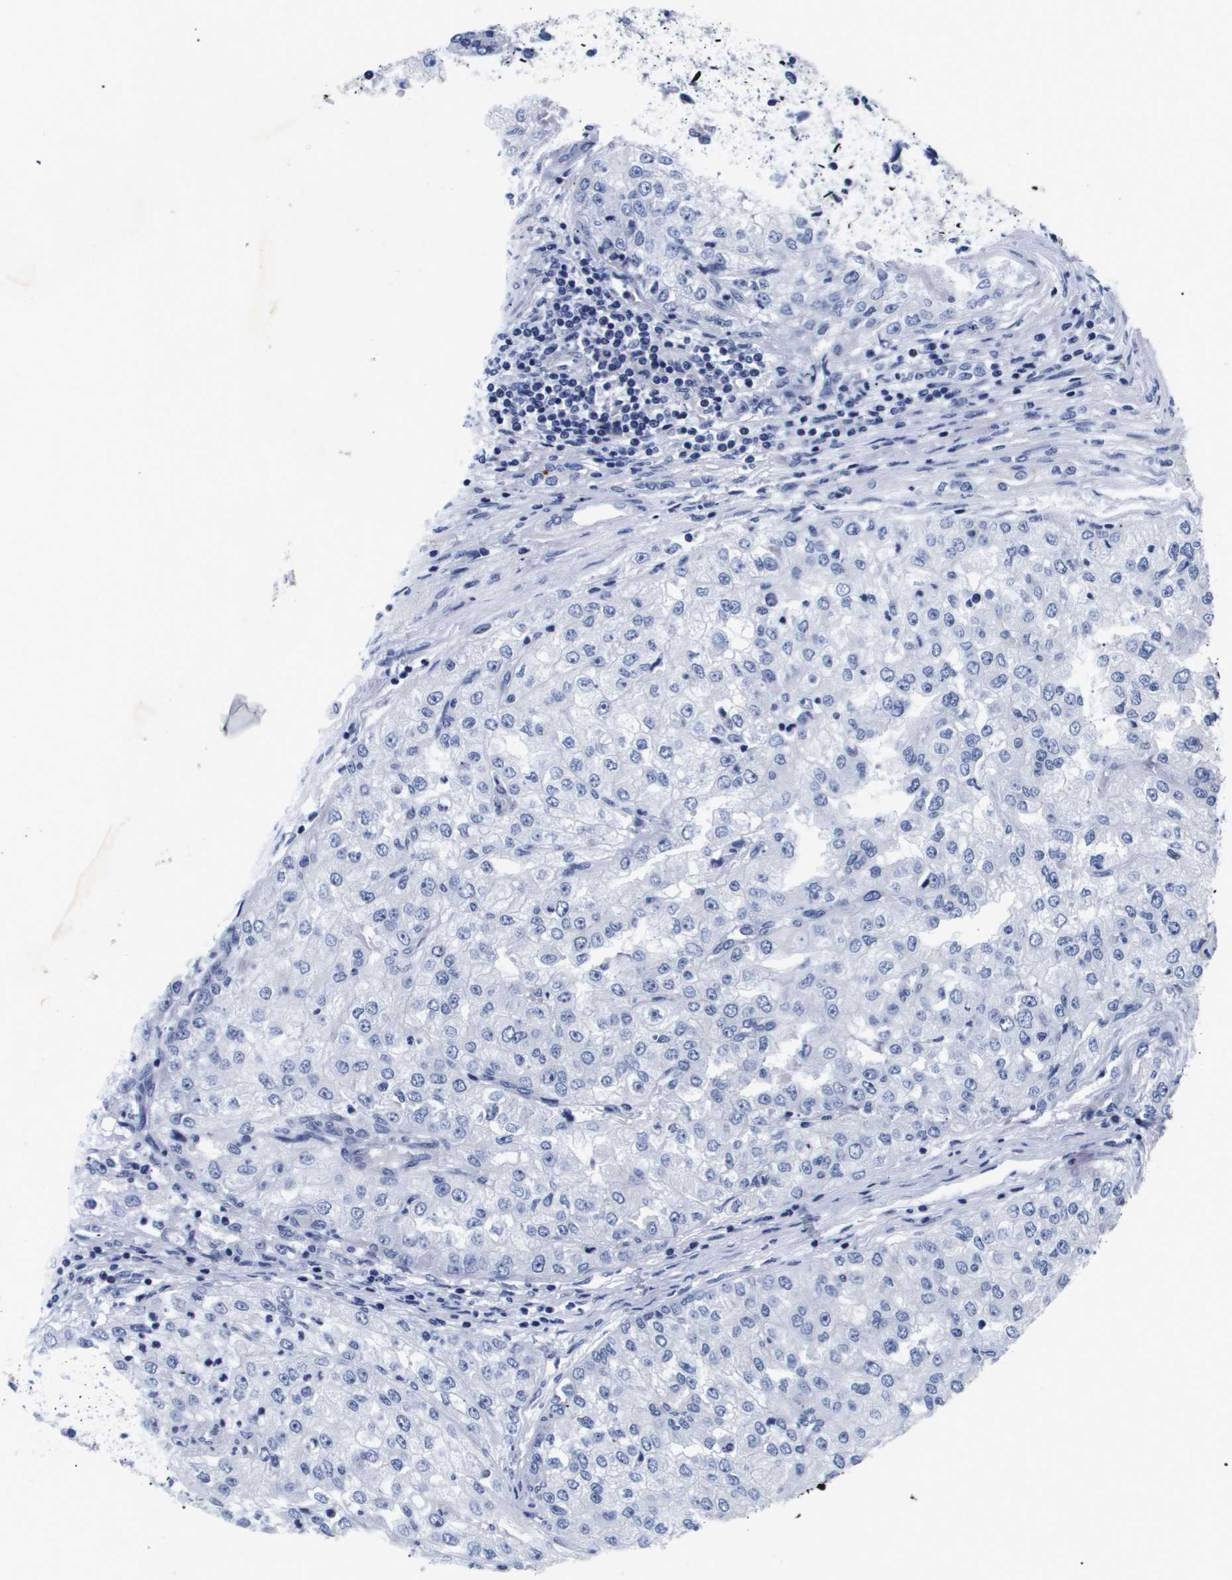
{"staining": {"intensity": "negative", "quantity": "none", "location": "none"}, "tissue": "renal cancer", "cell_type": "Tumor cells", "image_type": "cancer", "snomed": [{"axis": "morphology", "description": "Adenocarcinoma, NOS"}, {"axis": "topography", "description": "Kidney"}], "caption": "IHC of renal cancer (adenocarcinoma) demonstrates no expression in tumor cells.", "gene": "ATP6V0A4", "patient": {"sex": "female", "age": 54}}